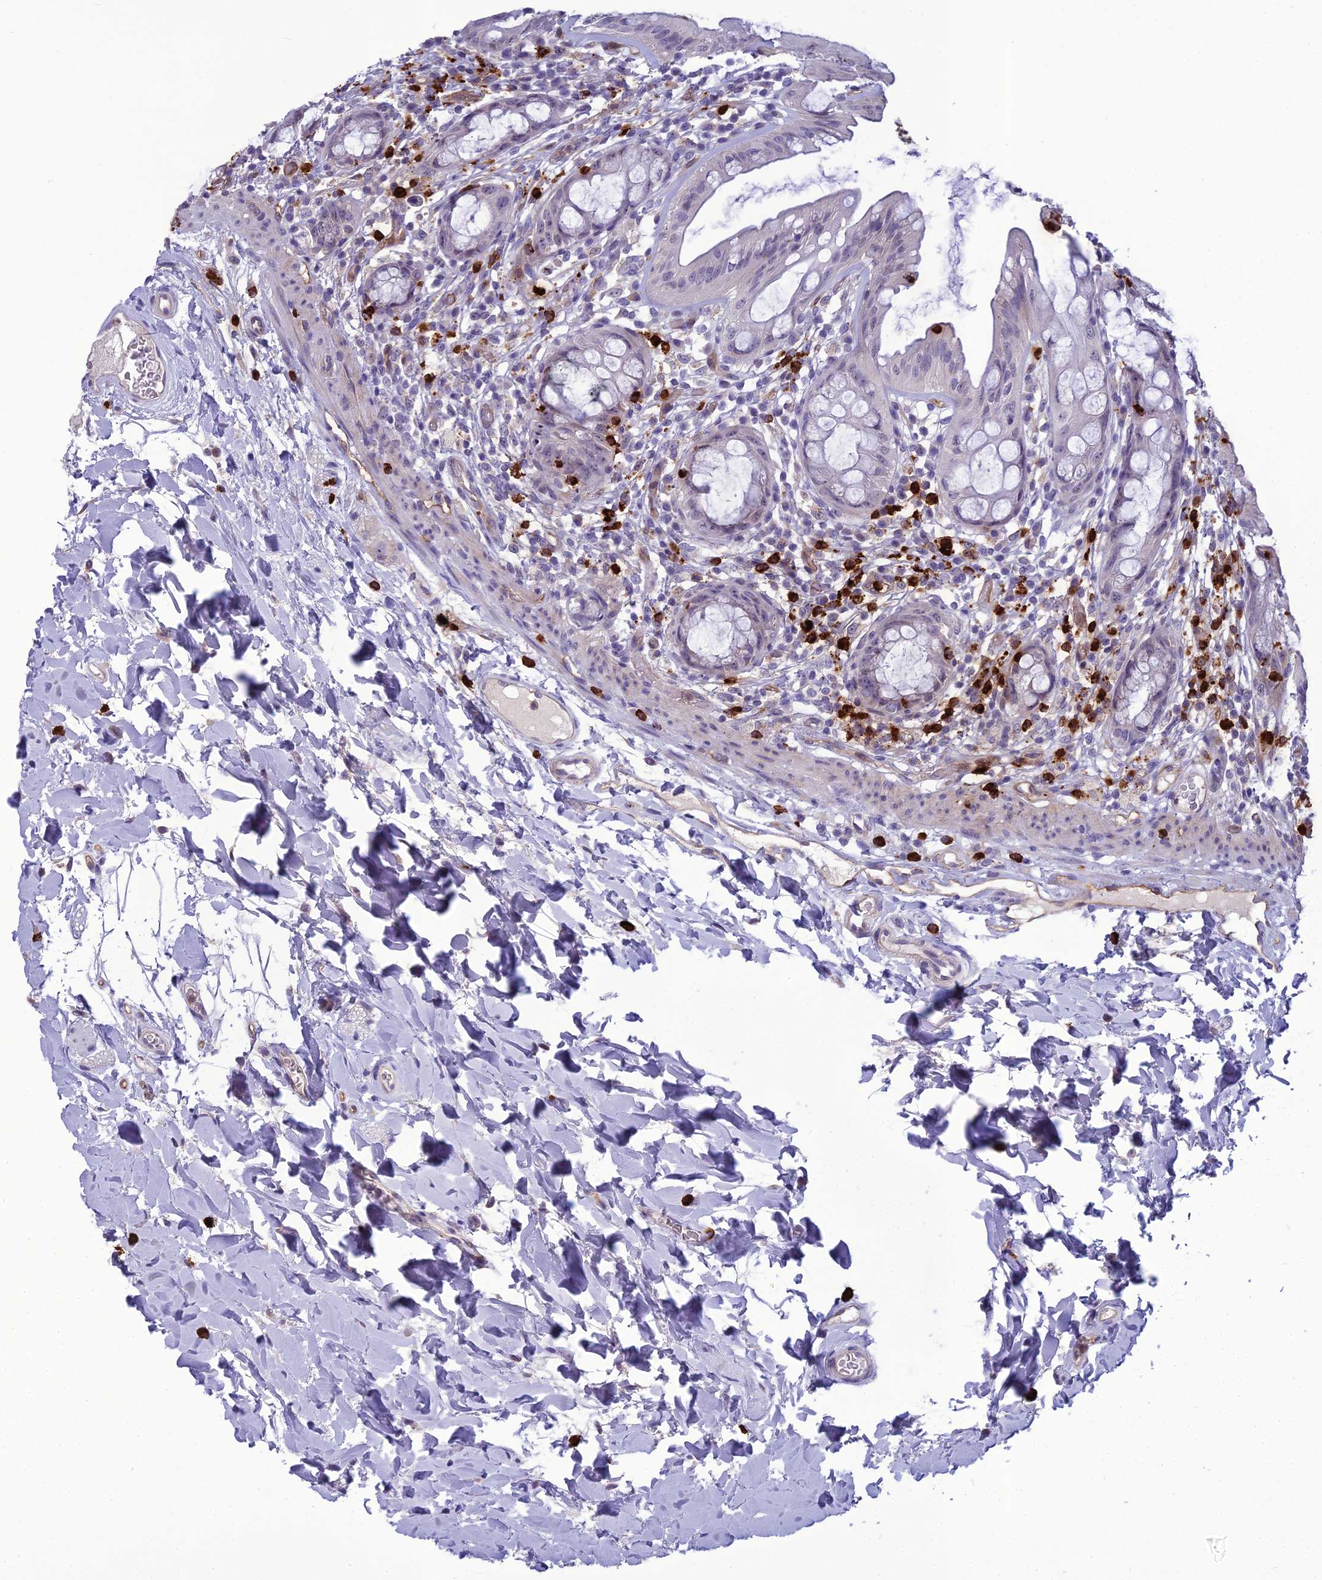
{"staining": {"intensity": "negative", "quantity": "none", "location": "none"}, "tissue": "rectum", "cell_type": "Glandular cells", "image_type": "normal", "snomed": [{"axis": "morphology", "description": "Normal tissue, NOS"}, {"axis": "topography", "description": "Rectum"}], "caption": "DAB (3,3'-diaminobenzidine) immunohistochemical staining of normal human rectum demonstrates no significant positivity in glandular cells. The staining was performed using DAB to visualize the protein expression in brown, while the nuclei were stained in blue with hematoxylin (Magnification: 20x).", "gene": "BBS7", "patient": {"sex": "female", "age": 57}}